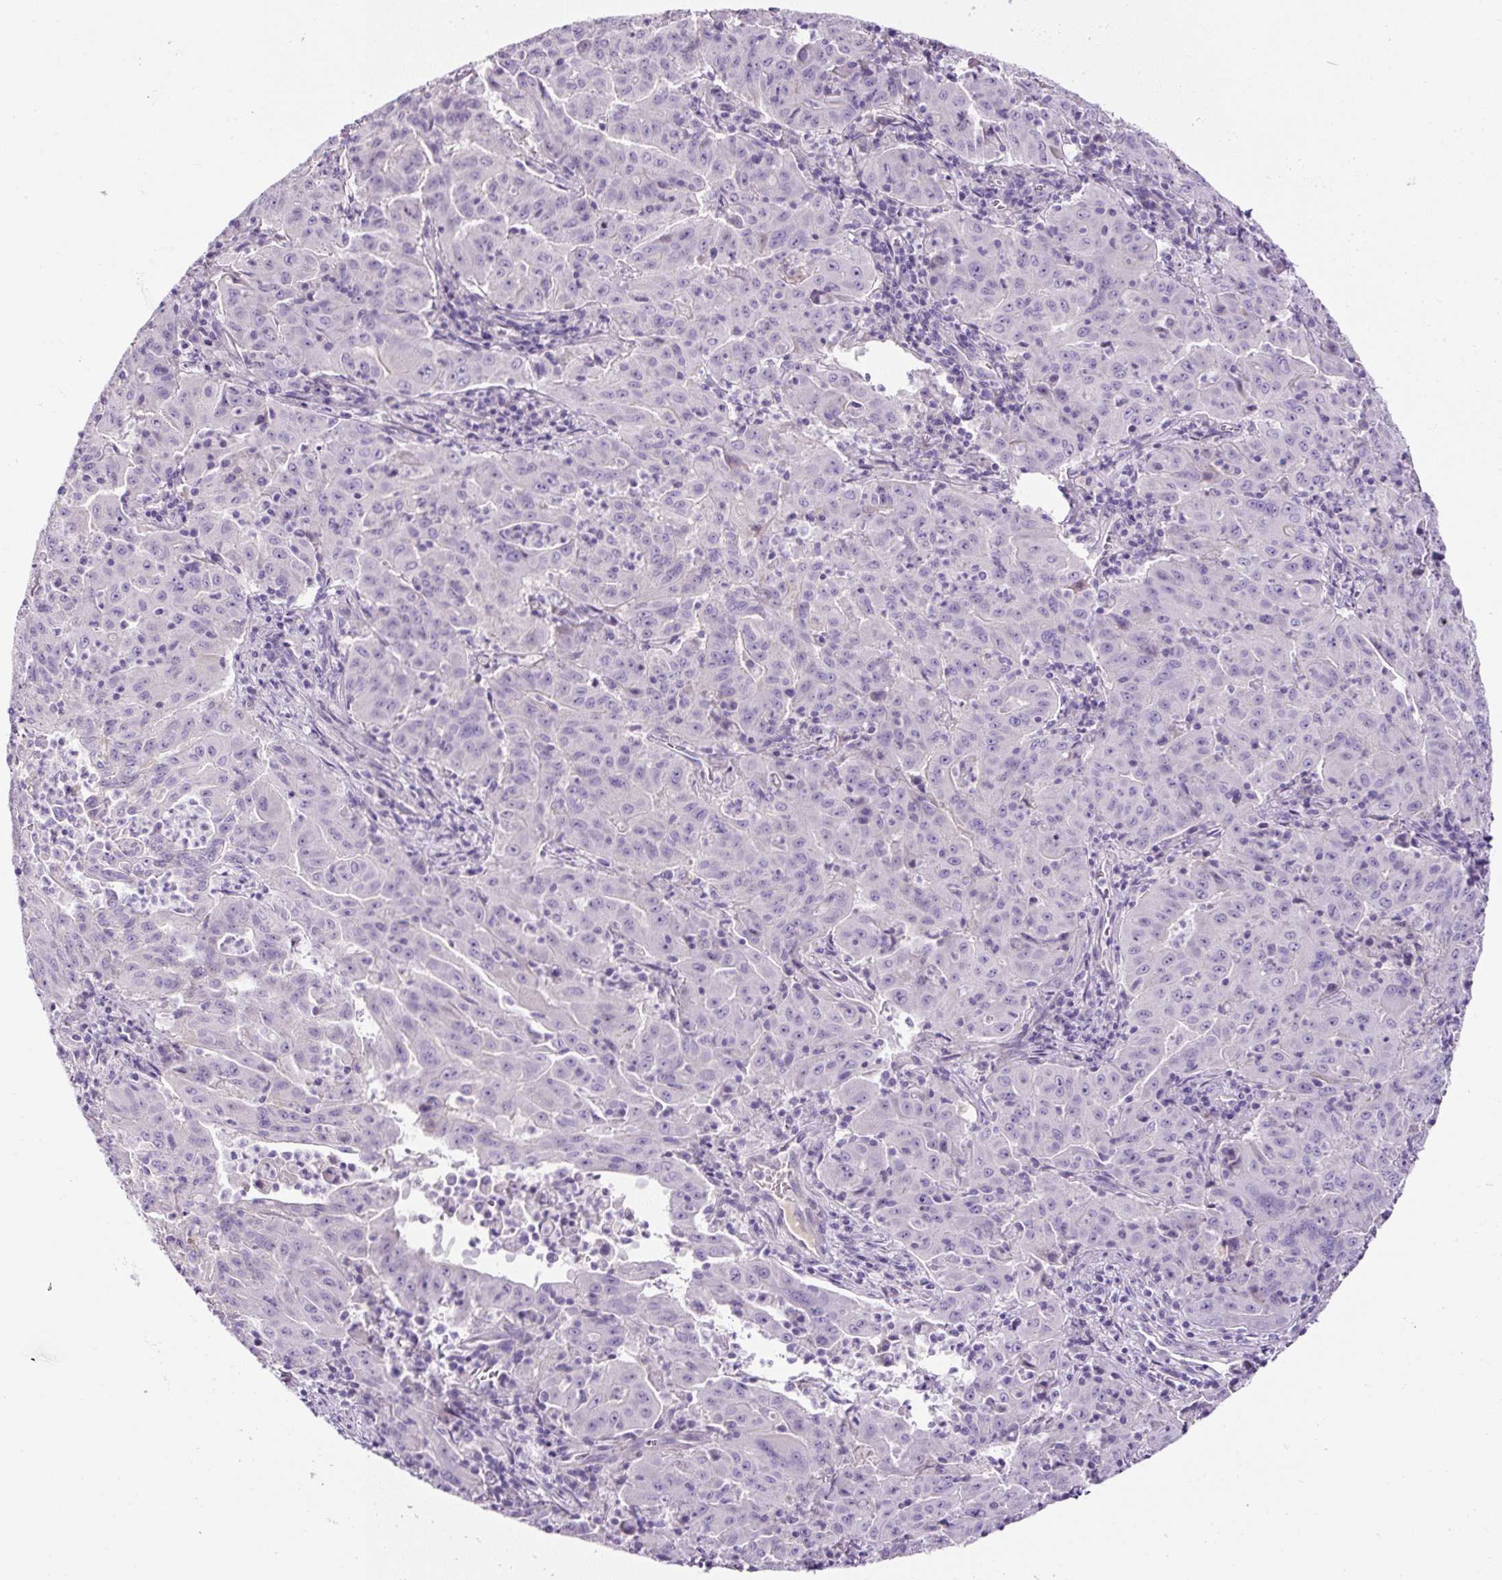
{"staining": {"intensity": "negative", "quantity": "none", "location": "none"}, "tissue": "pancreatic cancer", "cell_type": "Tumor cells", "image_type": "cancer", "snomed": [{"axis": "morphology", "description": "Adenocarcinoma, NOS"}, {"axis": "topography", "description": "Pancreas"}], "caption": "Human pancreatic cancer (adenocarcinoma) stained for a protein using IHC demonstrates no expression in tumor cells.", "gene": "OR14A2", "patient": {"sex": "male", "age": 63}}